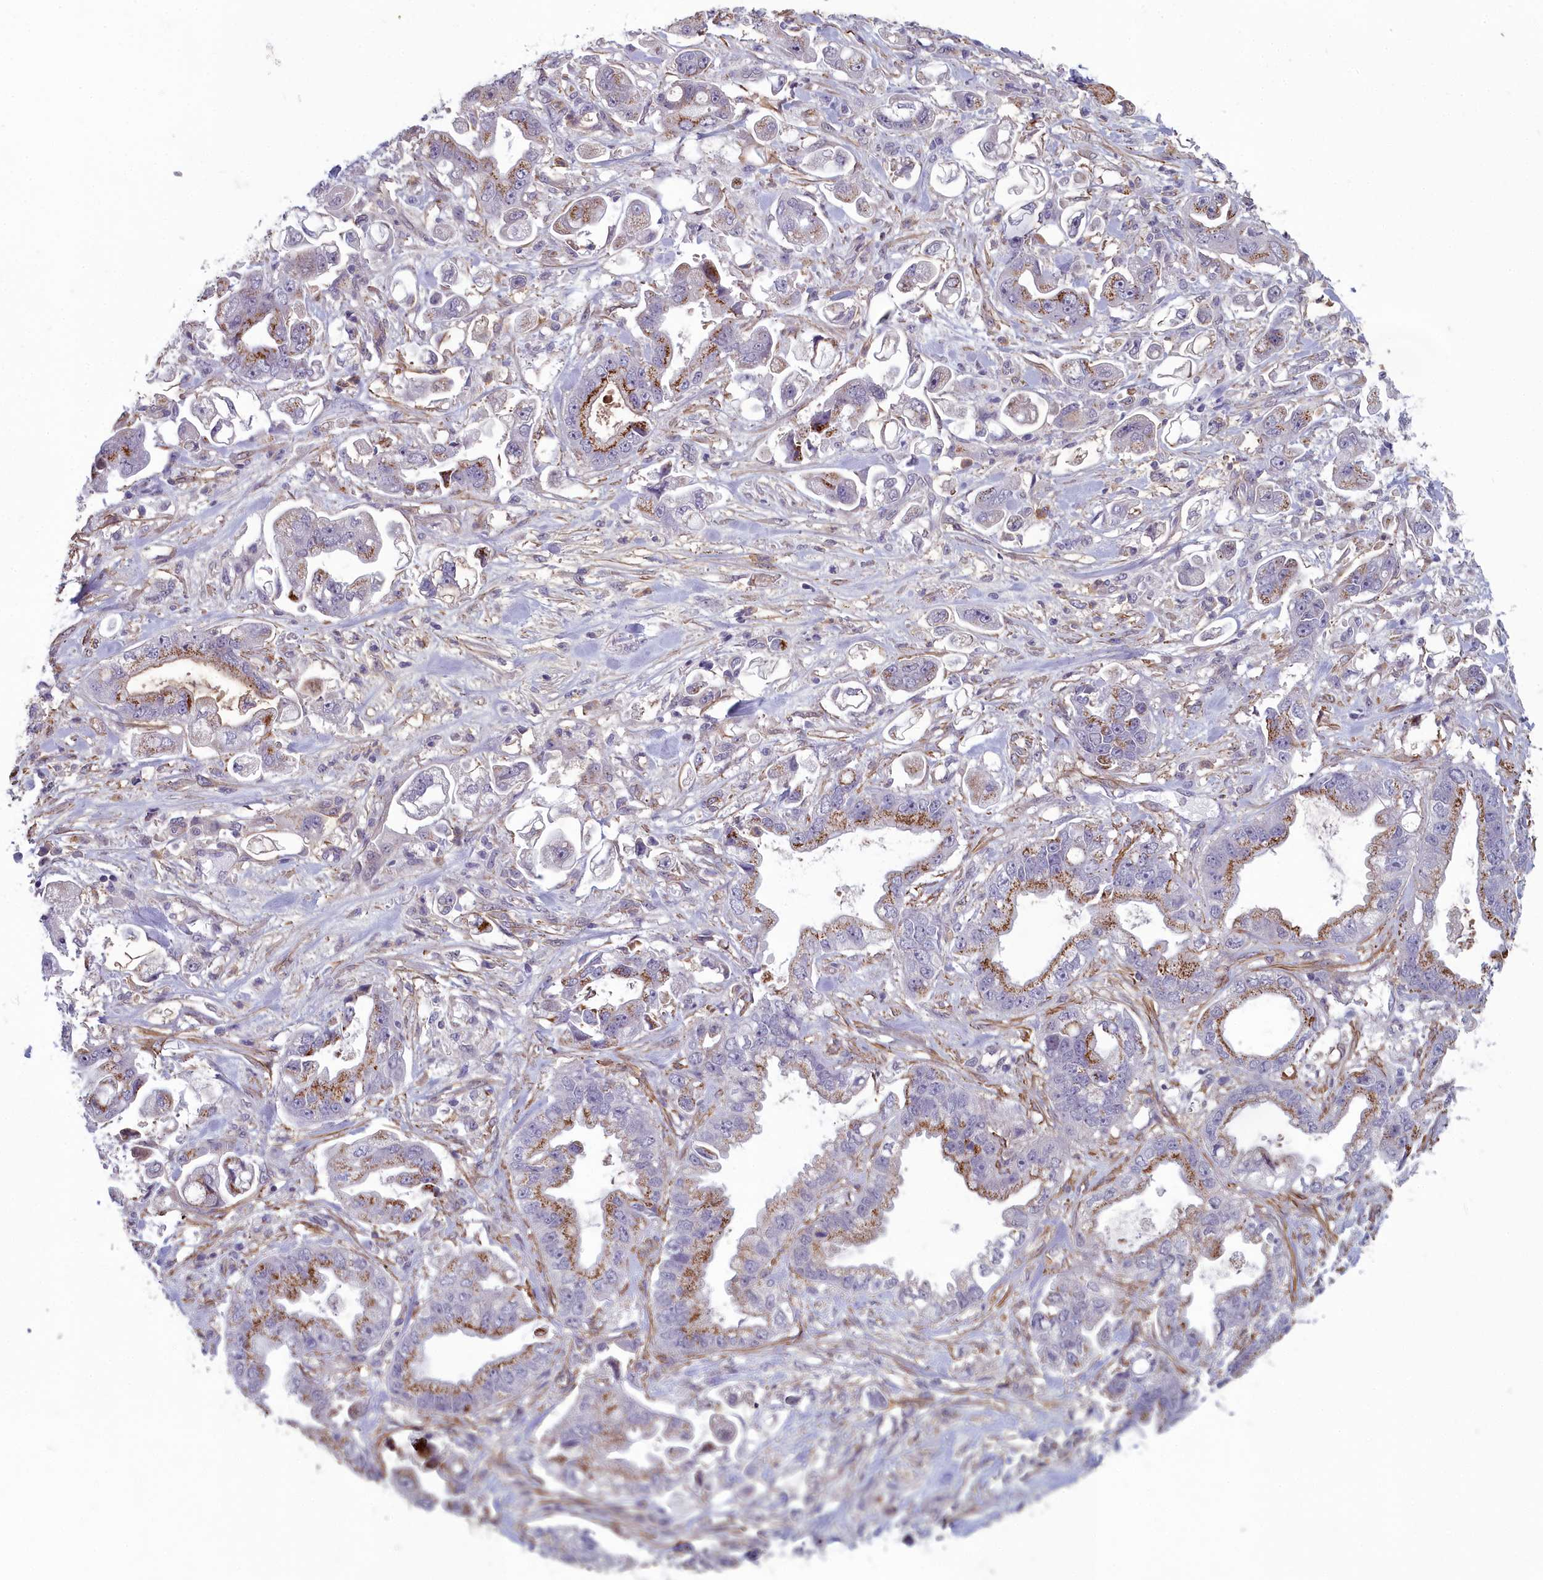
{"staining": {"intensity": "moderate", "quantity": "25%-75%", "location": "cytoplasmic/membranous"}, "tissue": "stomach cancer", "cell_type": "Tumor cells", "image_type": "cancer", "snomed": [{"axis": "morphology", "description": "Adenocarcinoma, NOS"}, {"axis": "topography", "description": "Stomach"}], "caption": "Protein expression analysis of human stomach cancer reveals moderate cytoplasmic/membranous staining in approximately 25%-75% of tumor cells. The staining was performed using DAB (3,3'-diaminobenzidine), with brown indicating positive protein expression. Nuclei are stained blue with hematoxylin.", "gene": "ZNF626", "patient": {"sex": "male", "age": 62}}